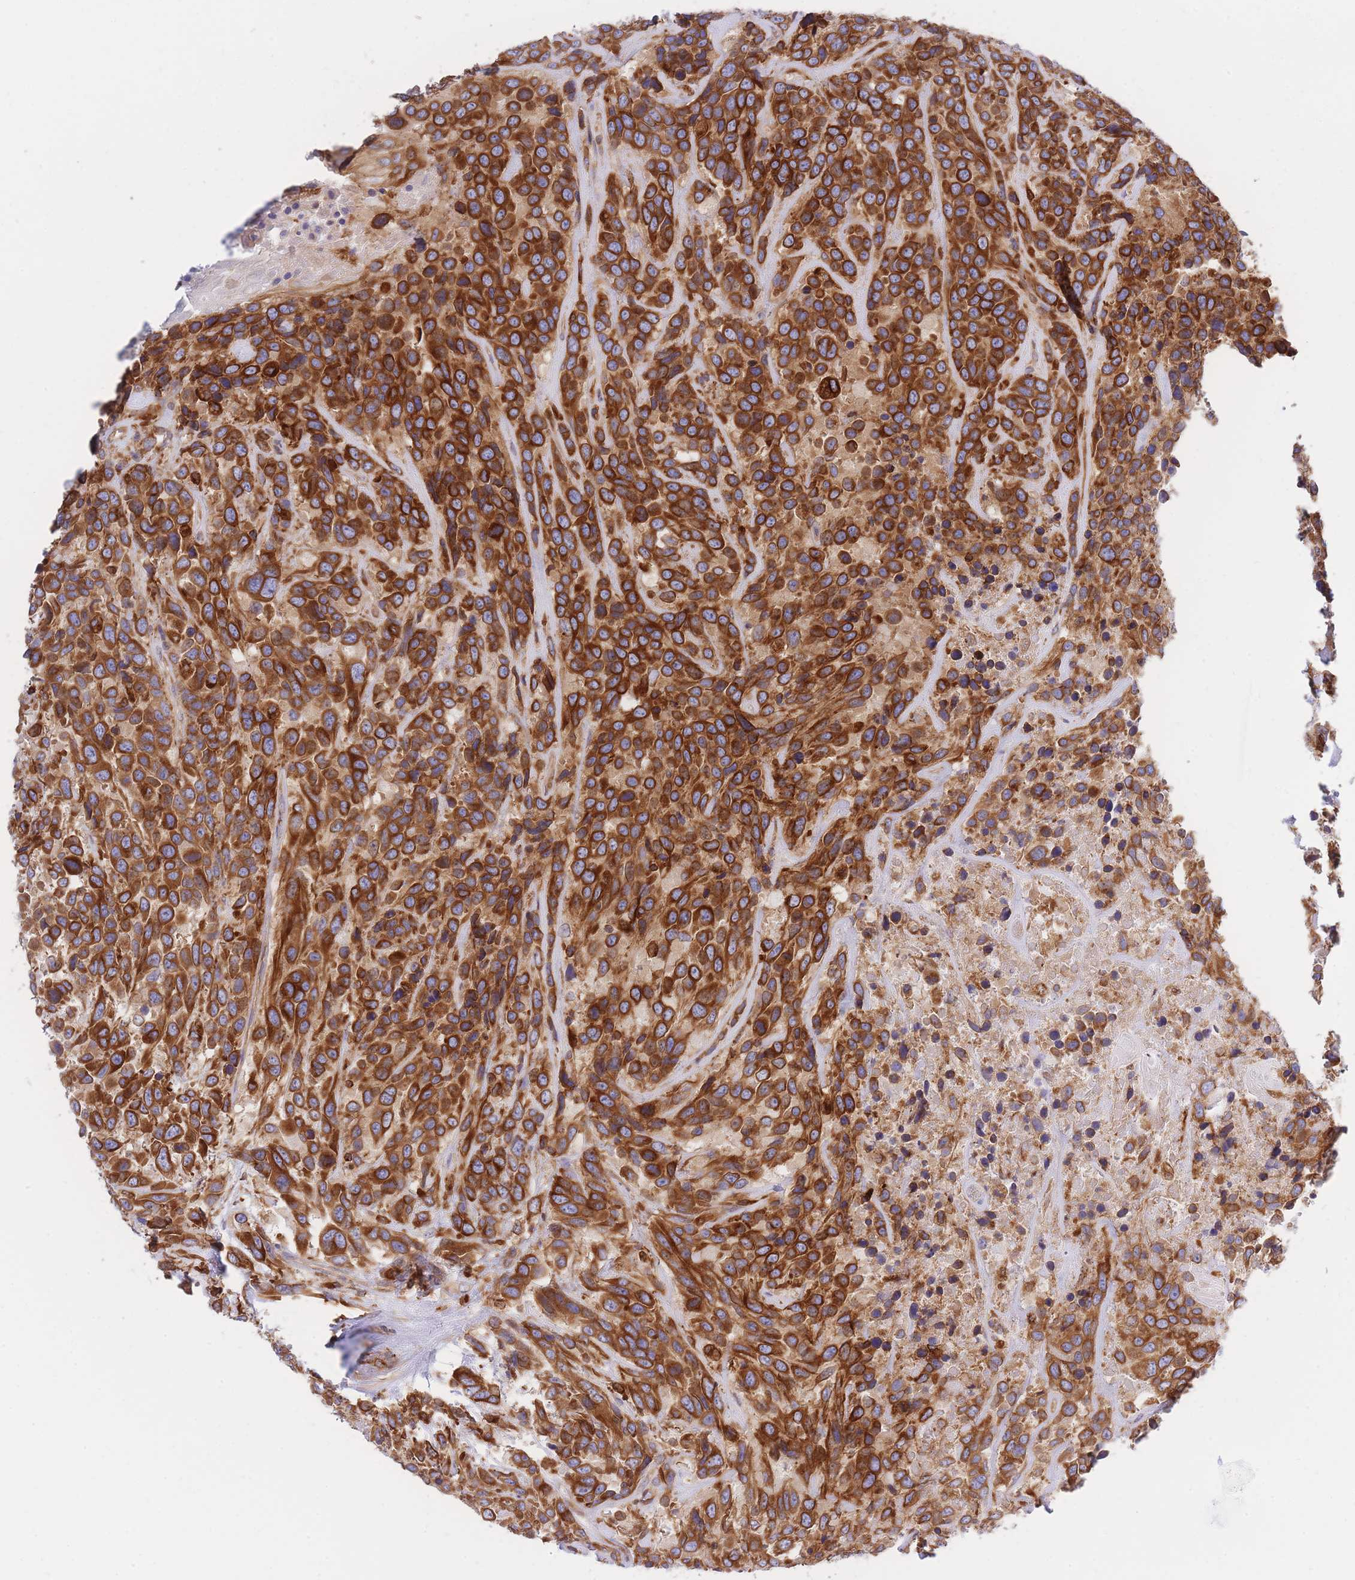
{"staining": {"intensity": "strong", "quantity": ">75%", "location": "cytoplasmic/membranous"}, "tissue": "urothelial cancer", "cell_type": "Tumor cells", "image_type": "cancer", "snomed": [{"axis": "morphology", "description": "Urothelial carcinoma, High grade"}, {"axis": "topography", "description": "Urinary bladder"}], "caption": "Brown immunohistochemical staining in urothelial carcinoma (high-grade) exhibits strong cytoplasmic/membranous expression in about >75% of tumor cells.", "gene": "REM1", "patient": {"sex": "female", "age": 70}}